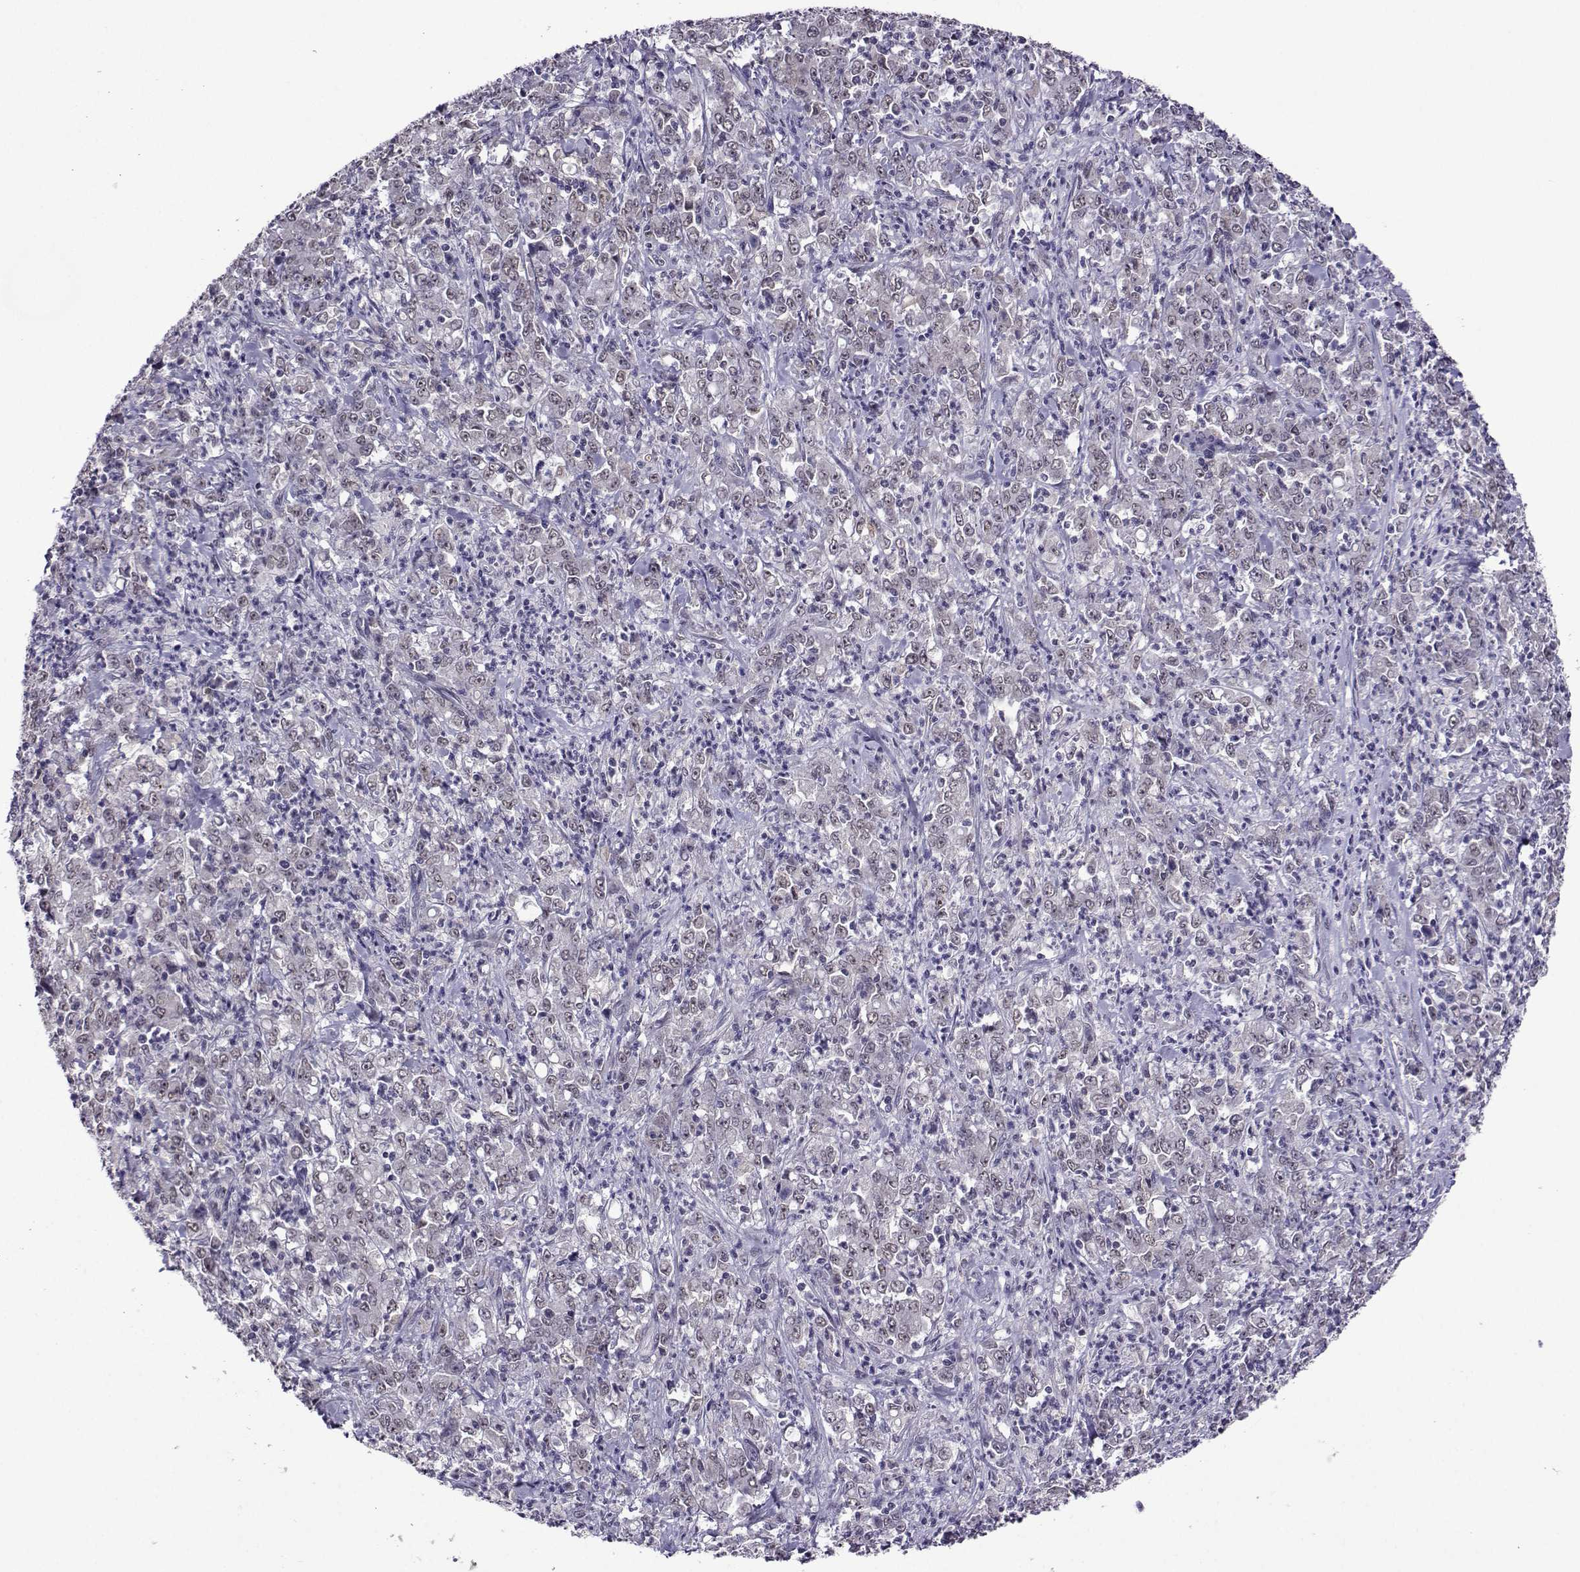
{"staining": {"intensity": "negative", "quantity": "none", "location": "none"}, "tissue": "stomach cancer", "cell_type": "Tumor cells", "image_type": "cancer", "snomed": [{"axis": "morphology", "description": "Adenocarcinoma, NOS"}, {"axis": "topography", "description": "Stomach, lower"}], "caption": "IHC of human stomach cancer (adenocarcinoma) displays no expression in tumor cells.", "gene": "DDX20", "patient": {"sex": "female", "age": 71}}